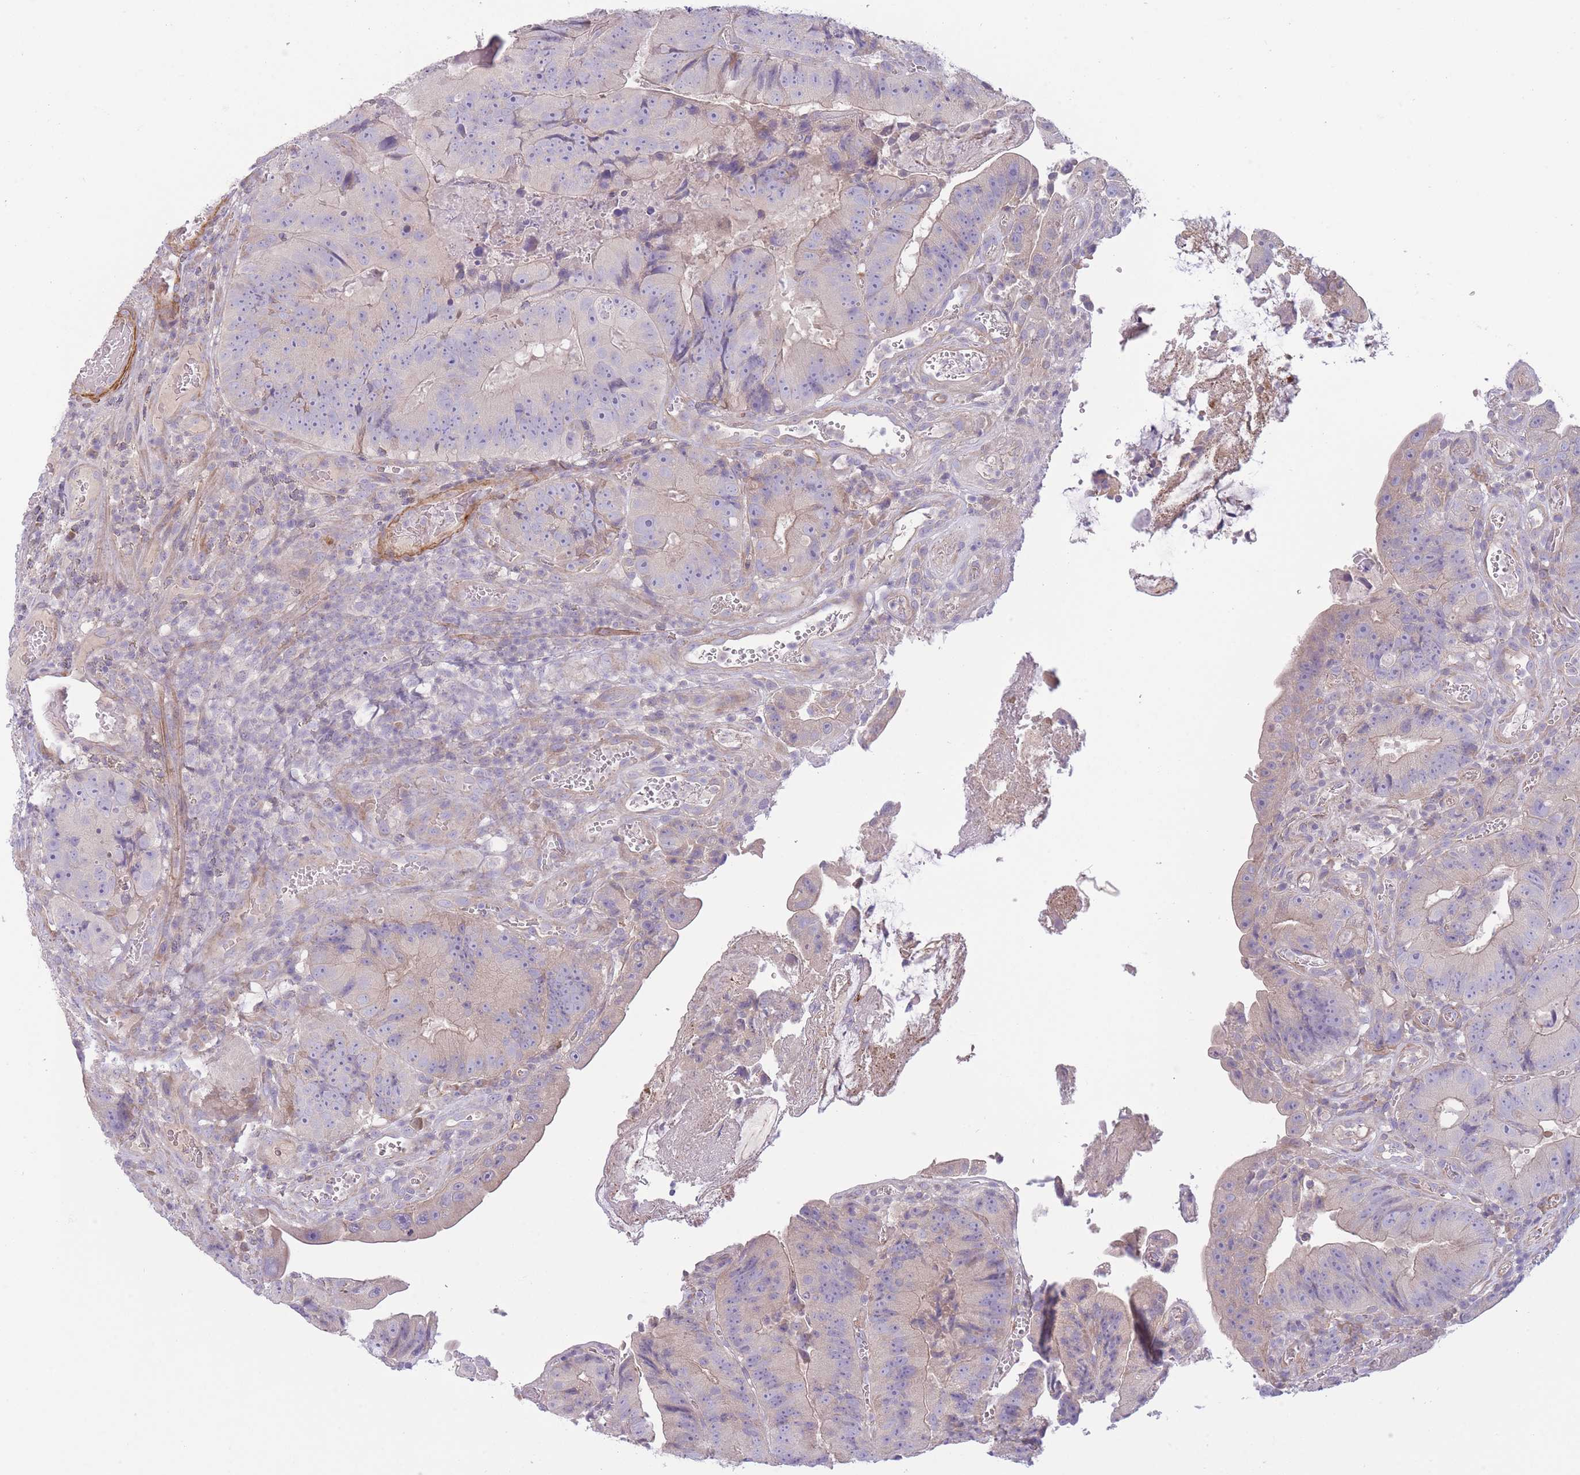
{"staining": {"intensity": "negative", "quantity": "none", "location": "none"}, "tissue": "colorectal cancer", "cell_type": "Tumor cells", "image_type": "cancer", "snomed": [{"axis": "morphology", "description": "Adenocarcinoma, NOS"}, {"axis": "topography", "description": "Colon"}], "caption": "IHC micrograph of human colorectal cancer (adenocarcinoma) stained for a protein (brown), which displays no staining in tumor cells.", "gene": "PNPLA5", "patient": {"sex": "female", "age": 86}}